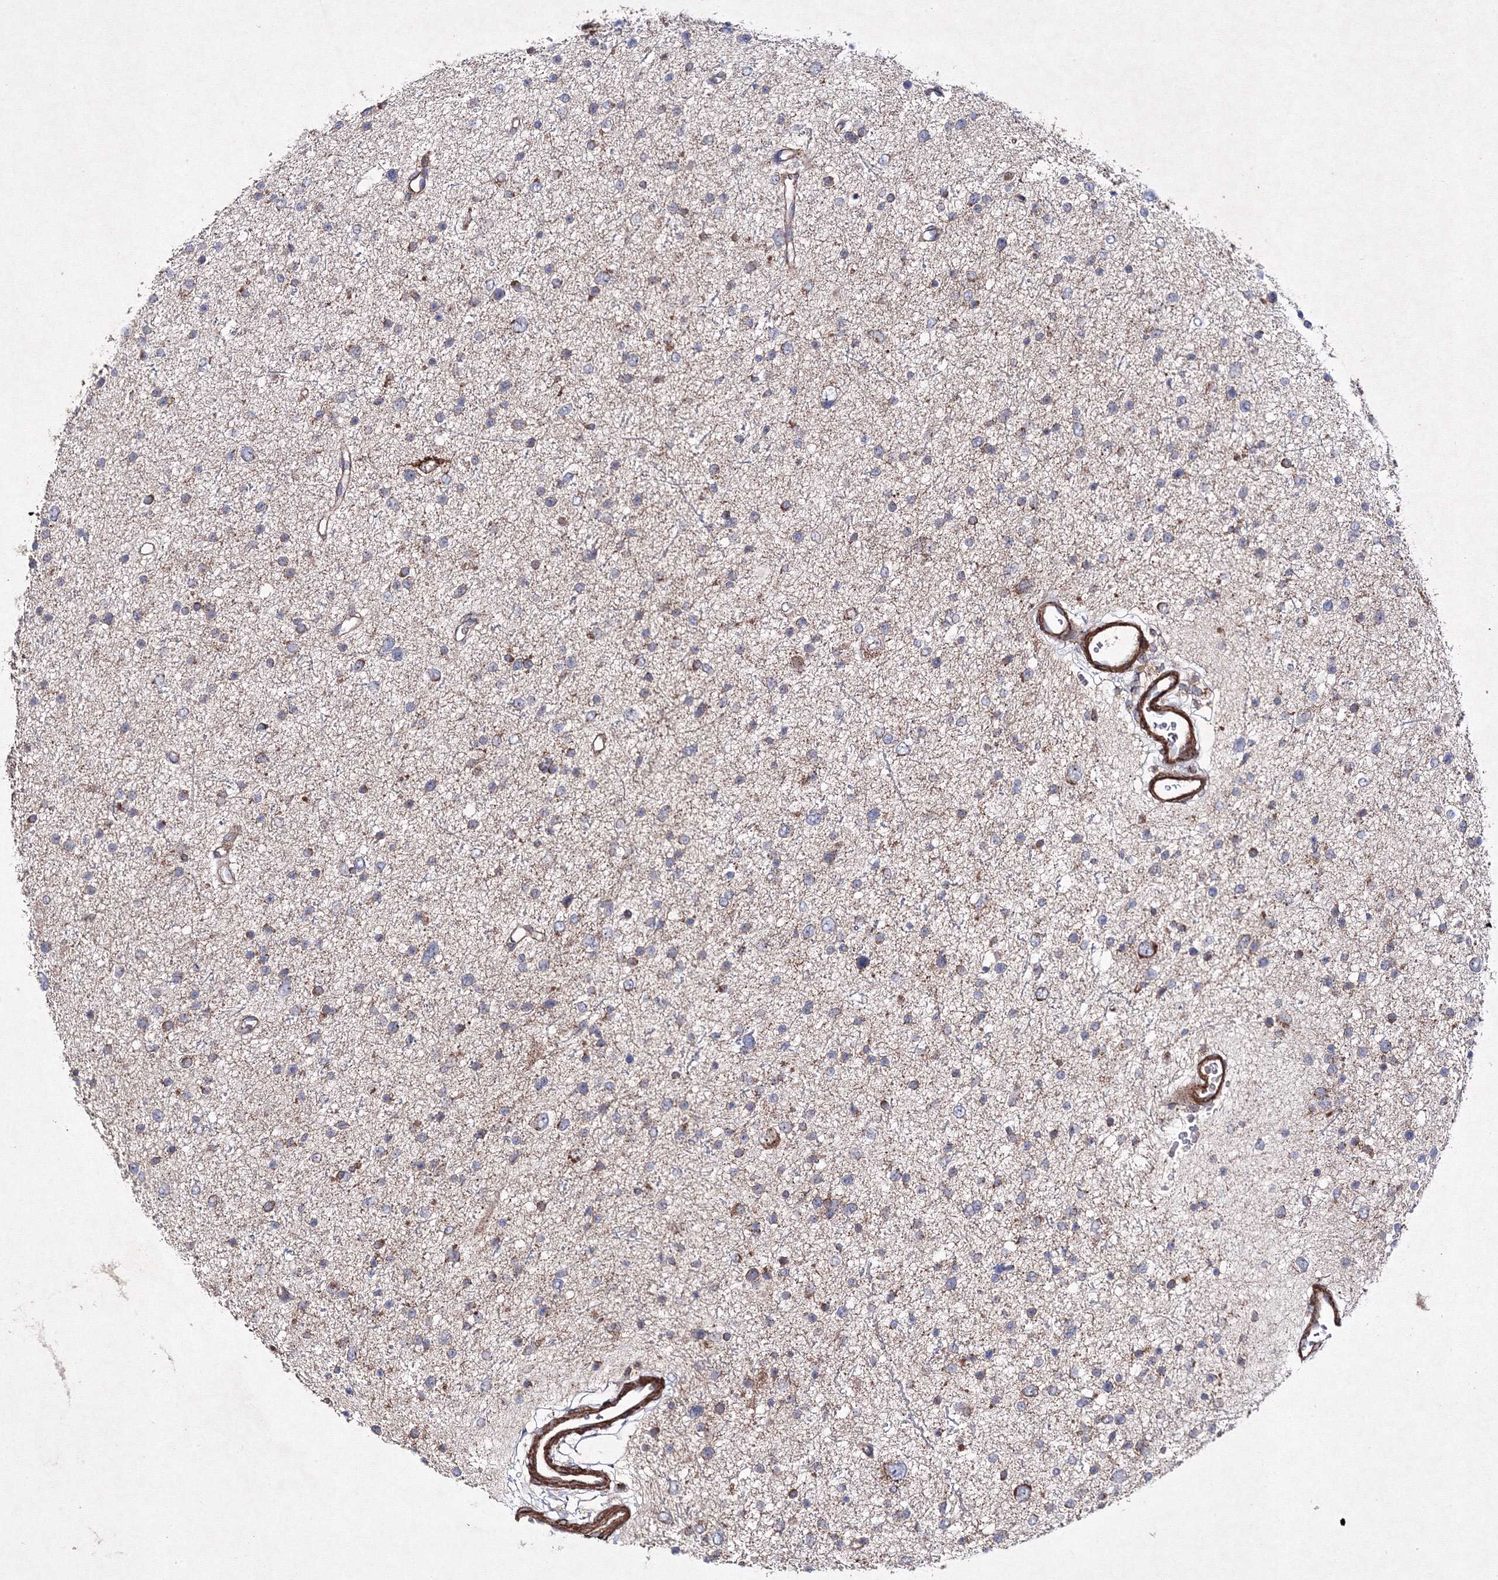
{"staining": {"intensity": "negative", "quantity": "none", "location": "none"}, "tissue": "glioma", "cell_type": "Tumor cells", "image_type": "cancer", "snomed": [{"axis": "morphology", "description": "Glioma, malignant, Low grade"}, {"axis": "topography", "description": "Brain"}], "caption": "Immunohistochemistry histopathology image of neoplastic tissue: malignant low-grade glioma stained with DAB (3,3'-diaminobenzidine) displays no significant protein expression in tumor cells.", "gene": "GFM1", "patient": {"sex": "female", "age": 37}}